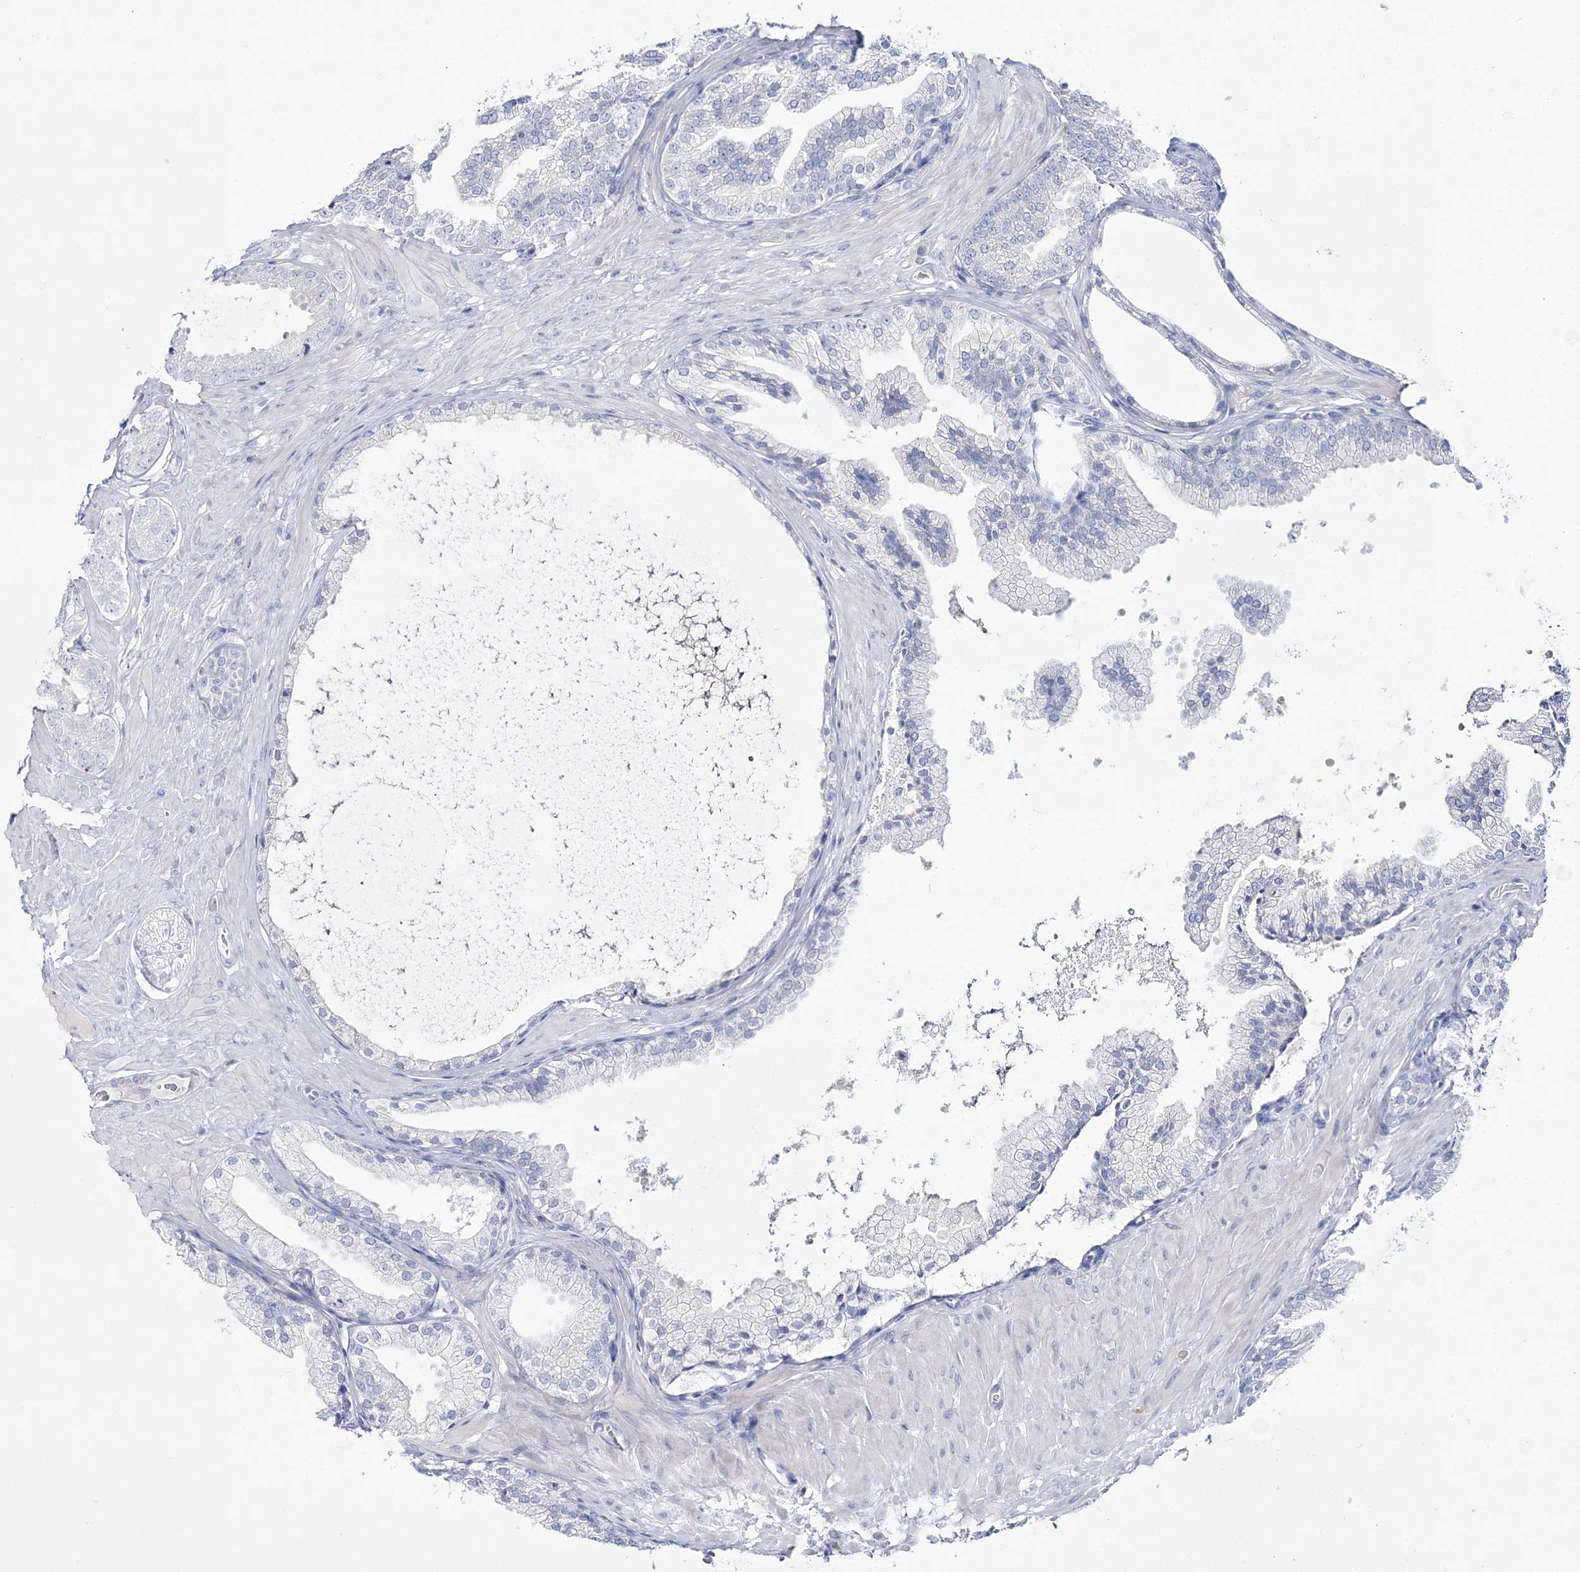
{"staining": {"intensity": "negative", "quantity": "none", "location": "none"}, "tissue": "prostate cancer", "cell_type": "Tumor cells", "image_type": "cancer", "snomed": [{"axis": "morphology", "description": "Adenocarcinoma, Low grade"}, {"axis": "topography", "description": "Prostate"}], "caption": "High power microscopy micrograph of an immunohistochemistry (IHC) histopathology image of adenocarcinoma (low-grade) (prostate), revealing no significant positivity in tumor cells.", "gene": "WDSUB1", "patient": {"sex": "male", "age": 63}}